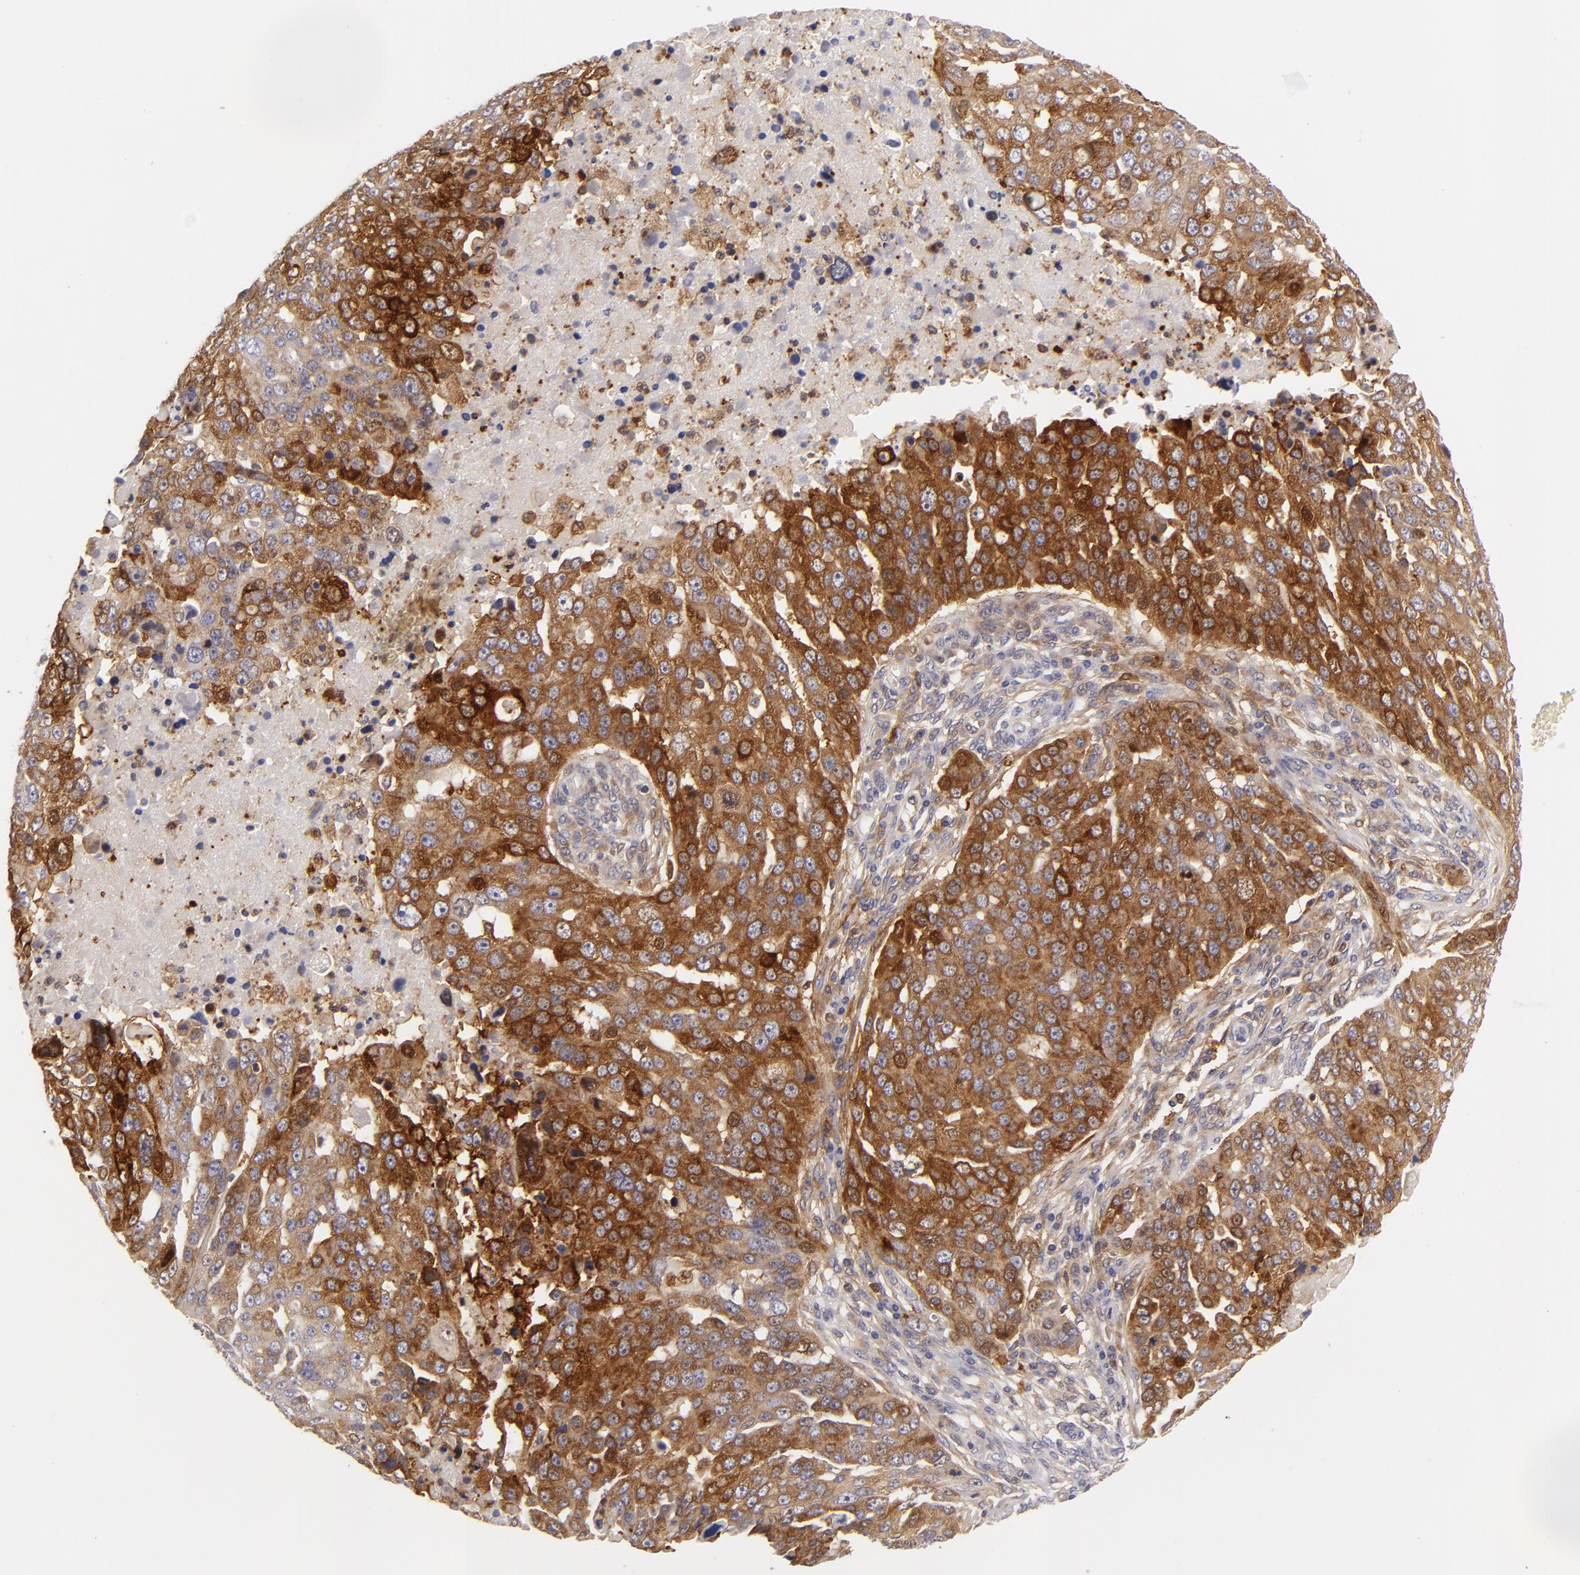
{"staining": {"intensity": "strong", "quantity": ">75%", "location": "cytoplasmic/membranous"}, "tissue": "ovarian cancer", "cell_type": "Tumor cells", "image_type": "cancer", "snomed": [{"axis": "morphology", "description": "Carcinoma, endometroid"}, {"axis": "topography", "description": "Ovary"}], "caption": "Tumor cells reveal high levels of strong cytoplasmic/membranous staining in approximately >75% of cells in ovarian cancer.", "gene": "MMP10", "patient": {"sex": "female", "age": 75}}